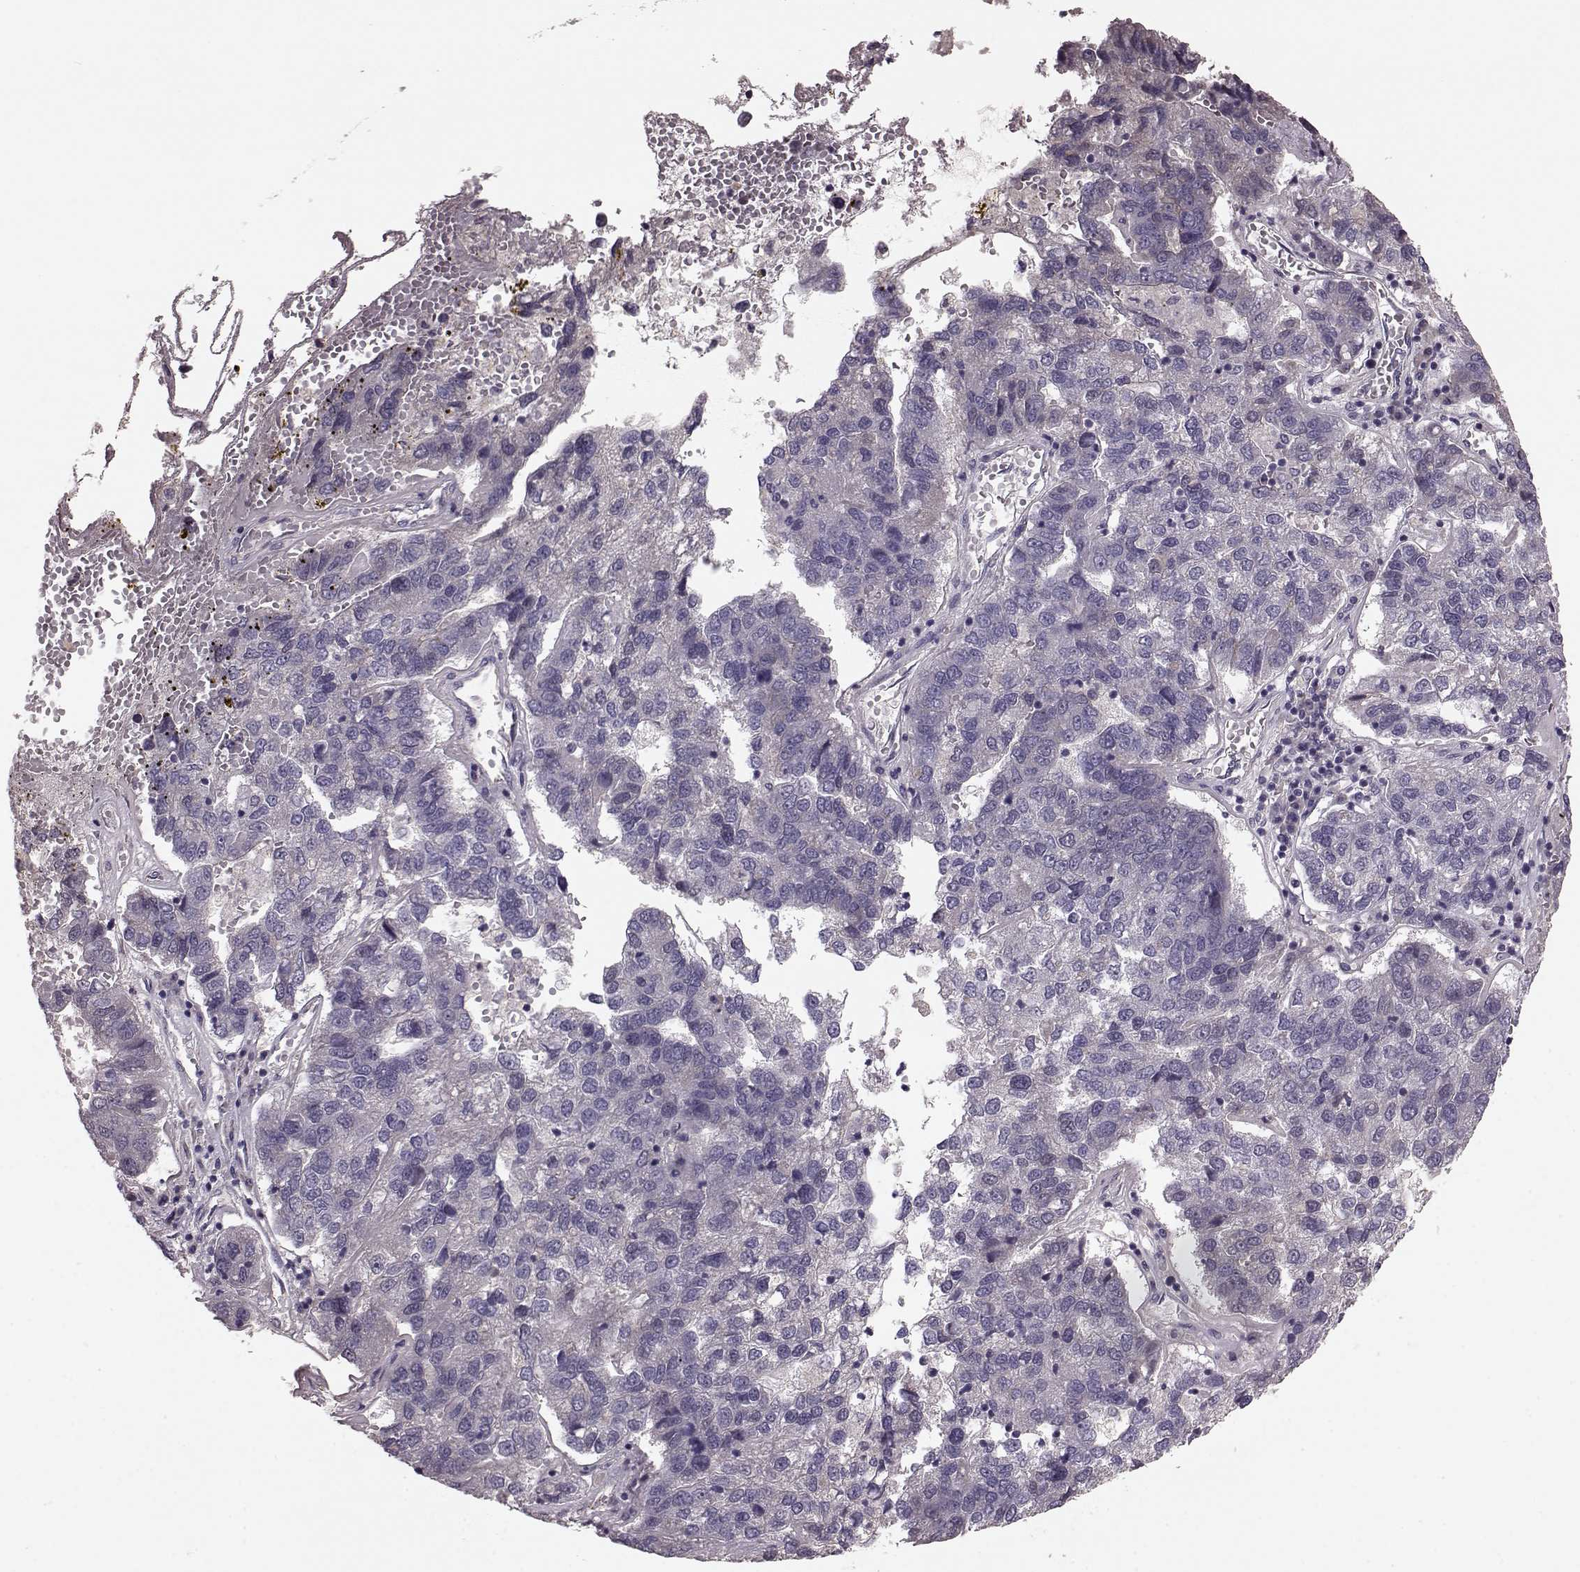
{"staining": {"intensity": "negative", "quantity": "none", "location": "none"}, "tissue": "pancreatic cancer", "cell_type": "Tumor cells", "image_type": "cancer", "snomed": [{"axis": "morphology", "description": "Adenocarcinoma, NOS"}, {"axis": "topography", "description": "Pancreas"}], "caption": "DAB immunohistochemical staining of pancreatic cancer demonstrates no significant positivity in tumor cells.", "gene": "NTF3", "patient": {"sex": "female", "age": 61}}